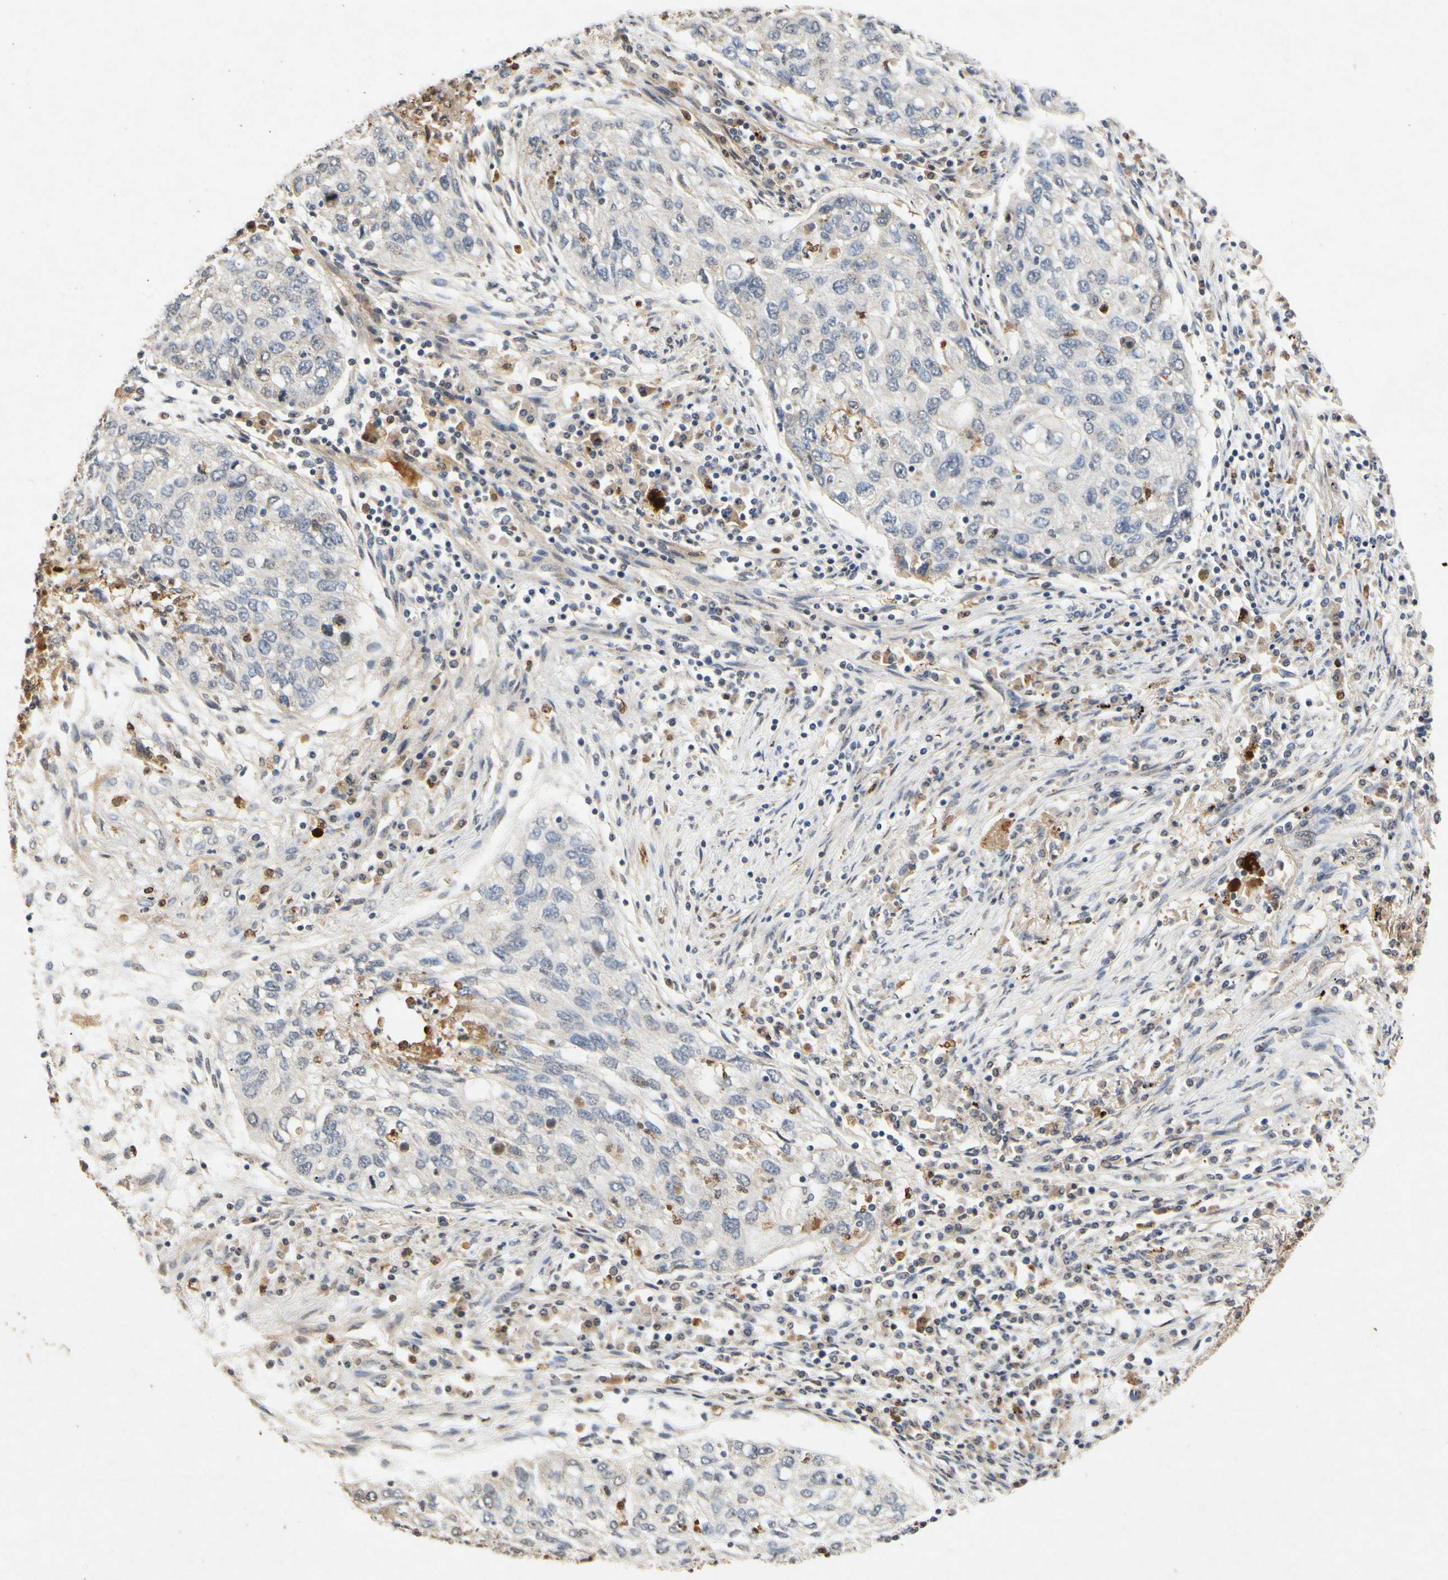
{"staining": {"intensity": "weak", "quantity": "<25%", "location": "cytoplasmic/membranous"}, "tissue": "lung cancer", "cell_type": "Tumor cells", "image_type": "cancer", "snomed": [{"axis": "morphology", "description": "Squamous cell carcinoma, NOS"}, {"axis": "topography", "description": "Lung"}], "caption": "Tumor cells are negative for protein expression in human lung cancer.", "gene": "CP", "patient": {"sex": "female", "age": 63}}